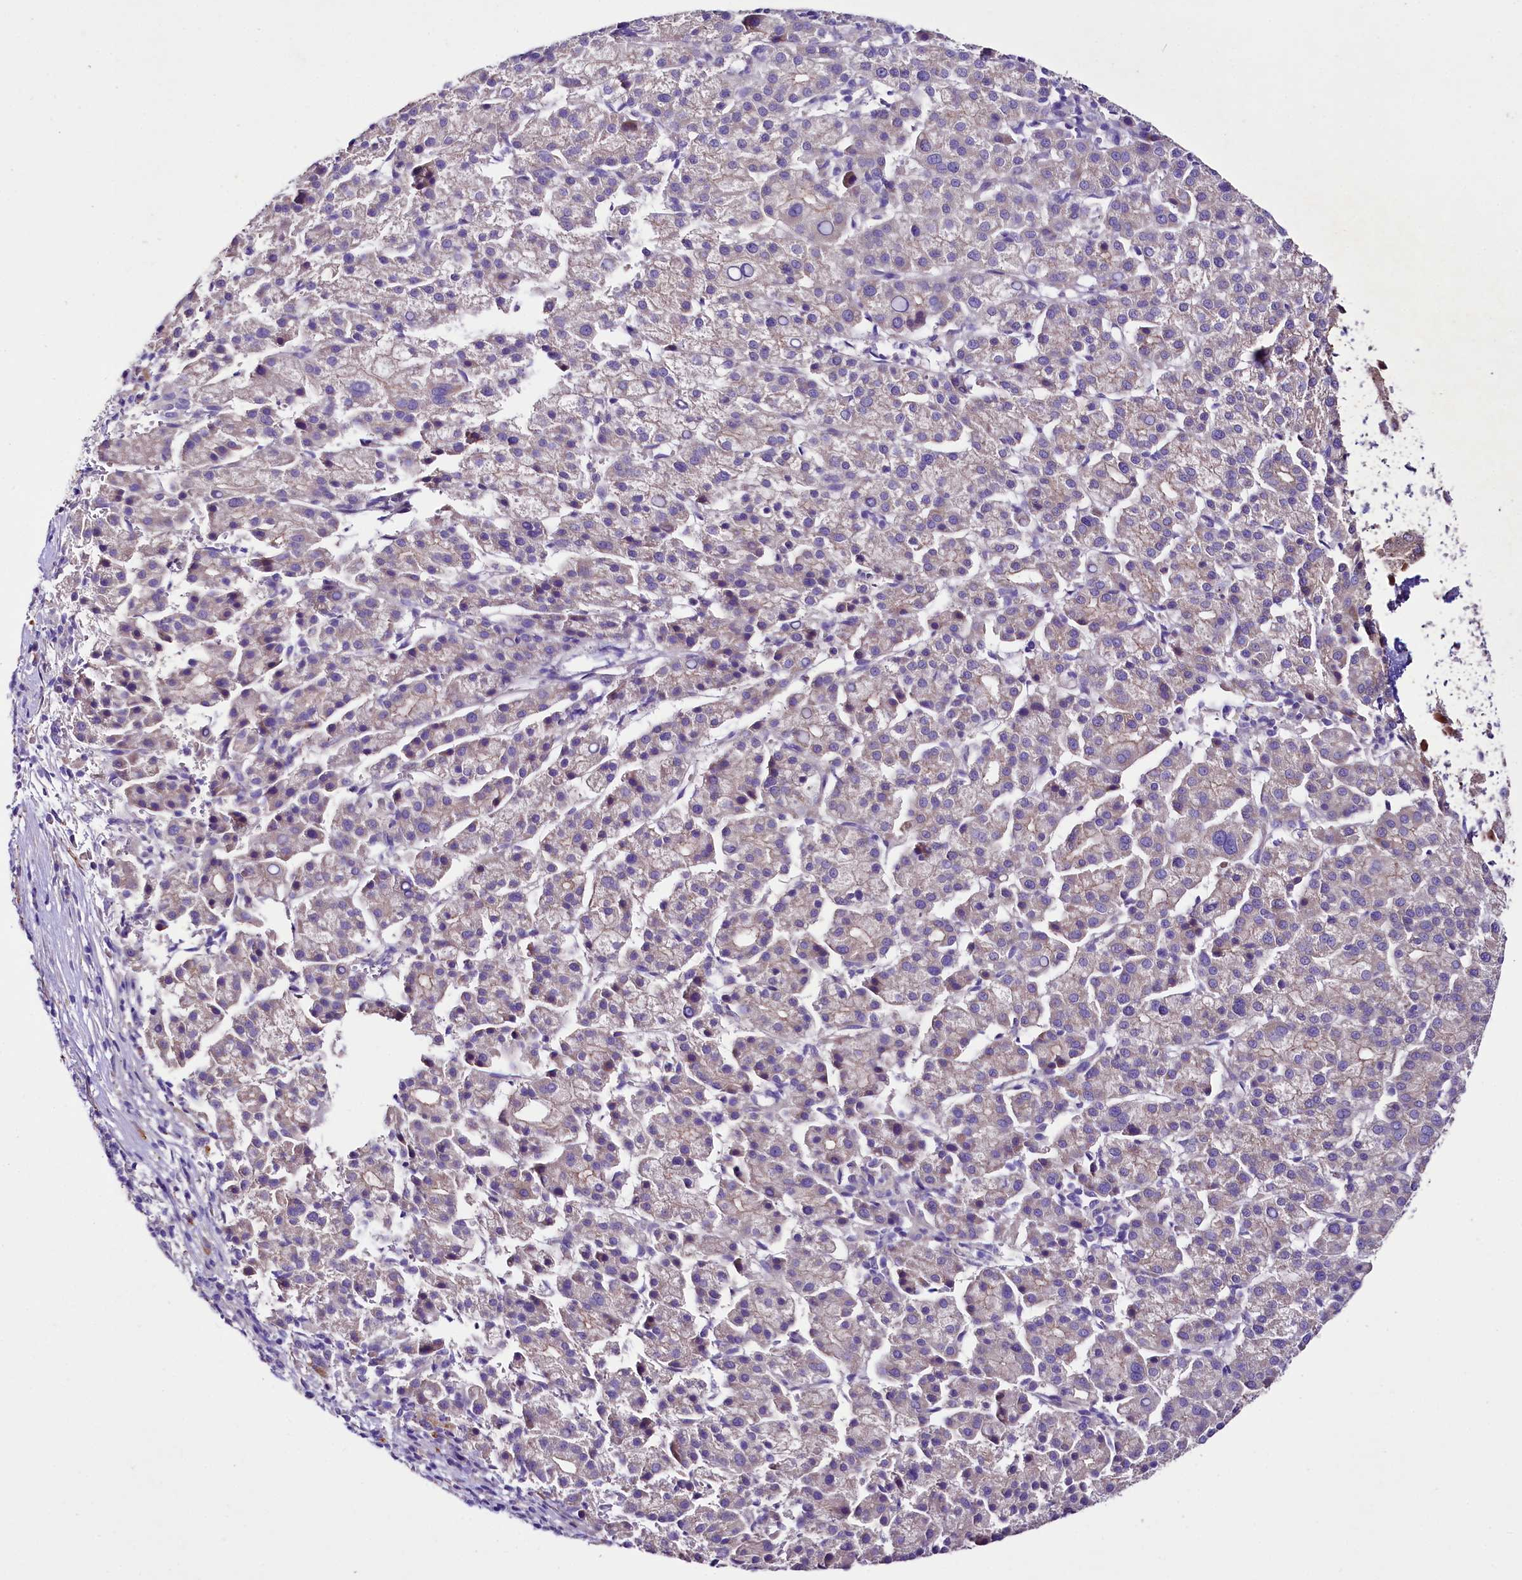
{"staining": {"intensity": "weak", "quantity": "25%-75%", "location": "cytoplasmic/membranous"}, "tissue": "liver cancer", "cell_type": "Tumor cells", "image_type": "cancer", "snomed": [{"axis": "morphology", "description": "Carcinoma, Hepatocellular, NOS"}, {"axis": "topography", "description": "Liver"}], "caption": "Liver cancer stained for a protein (brown) exhibits weak cytoplasmic/membranous positive staining in approximately 25%-75% of tumor cells.", "gene": "SACM1L", "patient": {"sex": "female", "age": 58}}